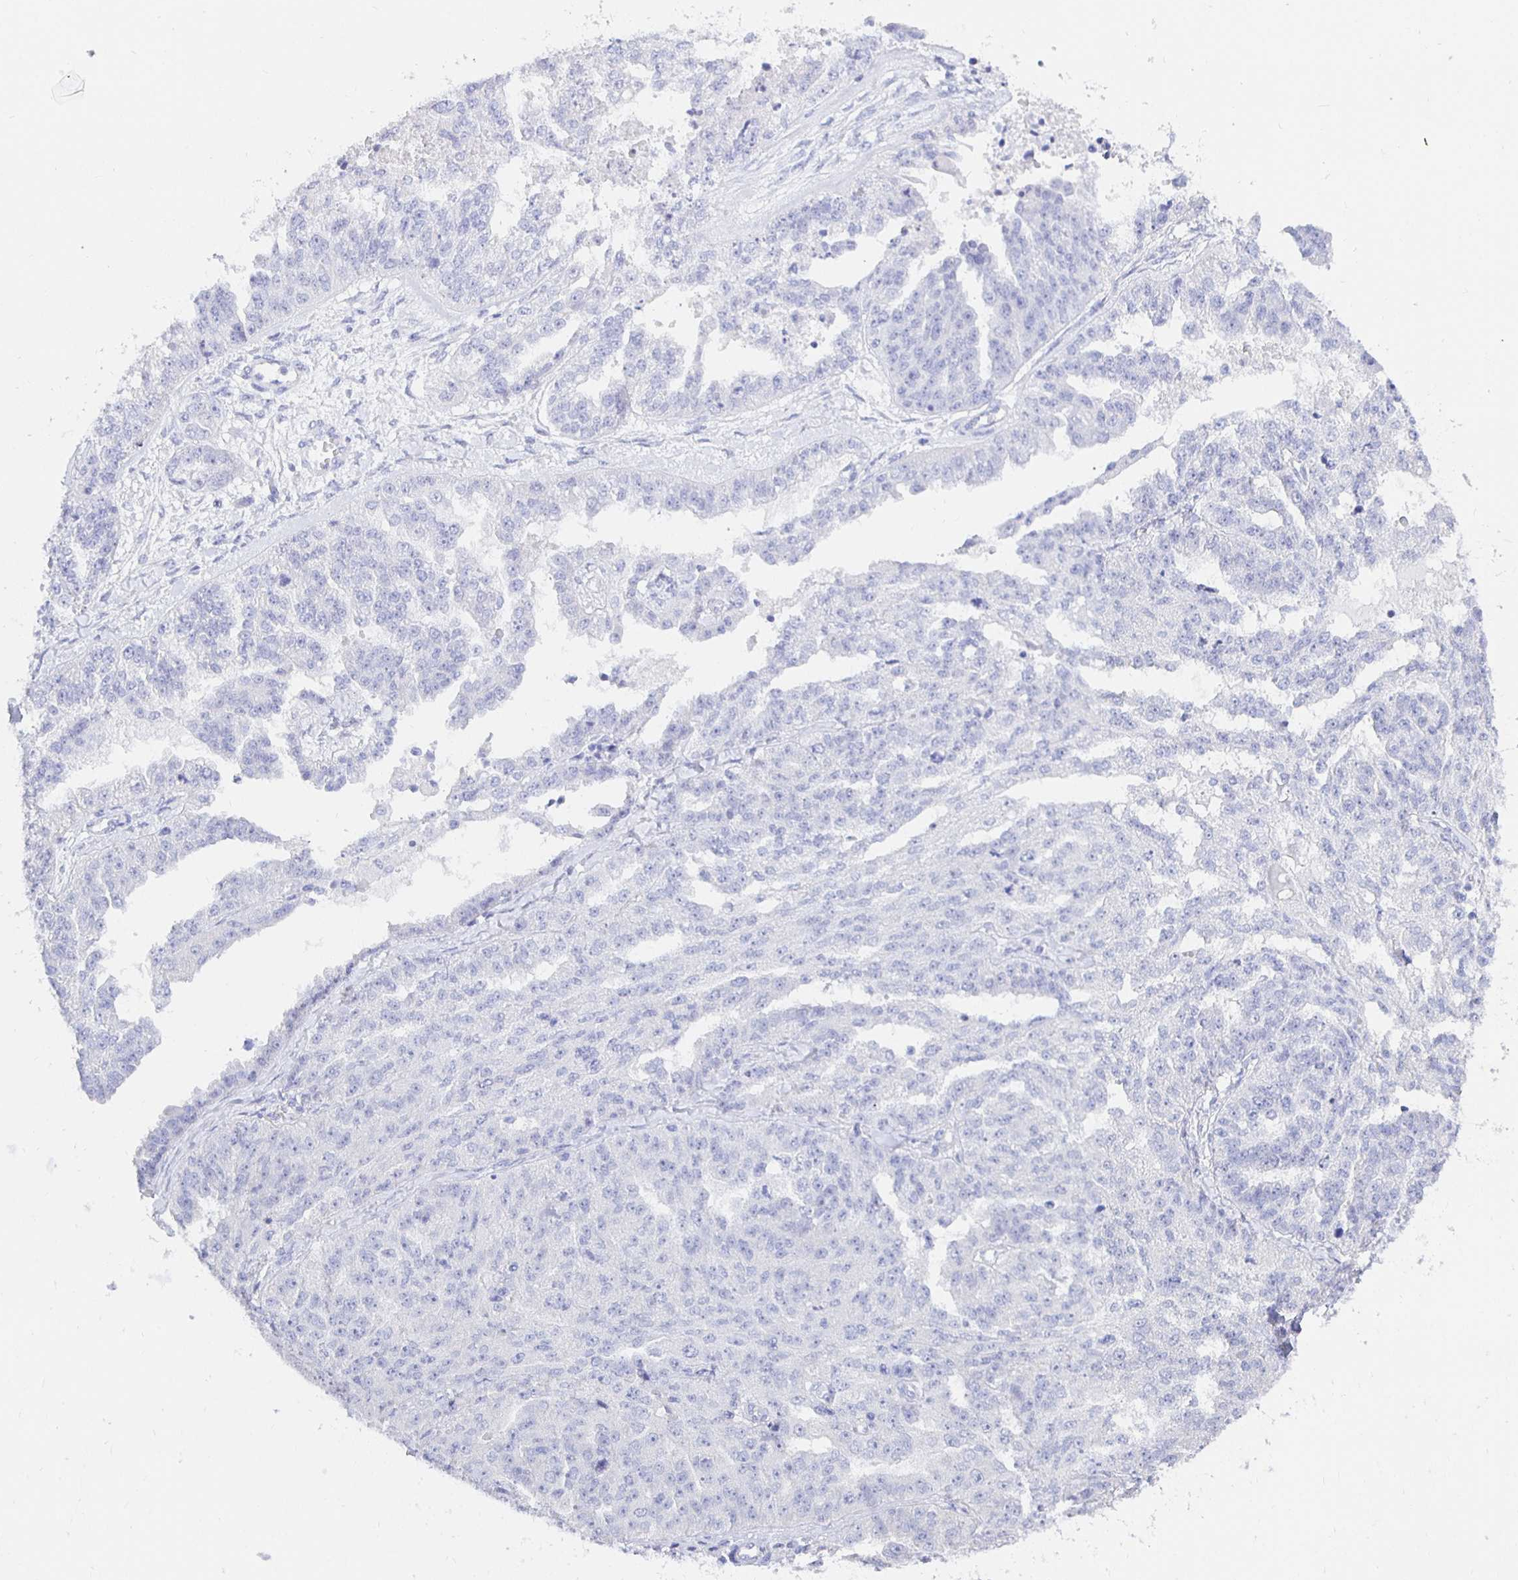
{"staining": {"intensity": "negative", "quantity": "none", "location": "none"}, "tissue": "ovarian cancer", "cell_type": "Tumor cells", "image_type": "cancer", "snomed": [{"axis": "morphology", "description": "Cystadenocarcinoma, serous, NOS"}, {"axis": "topography", "description": "Ovary"}], "caption": "A histopathology image of human ovarian cancer (serous cystadenocarcinoma) is negative for staining in tumor cells.", "gene": "UMOD", "patient": {"sex": "female", "age": 58}}